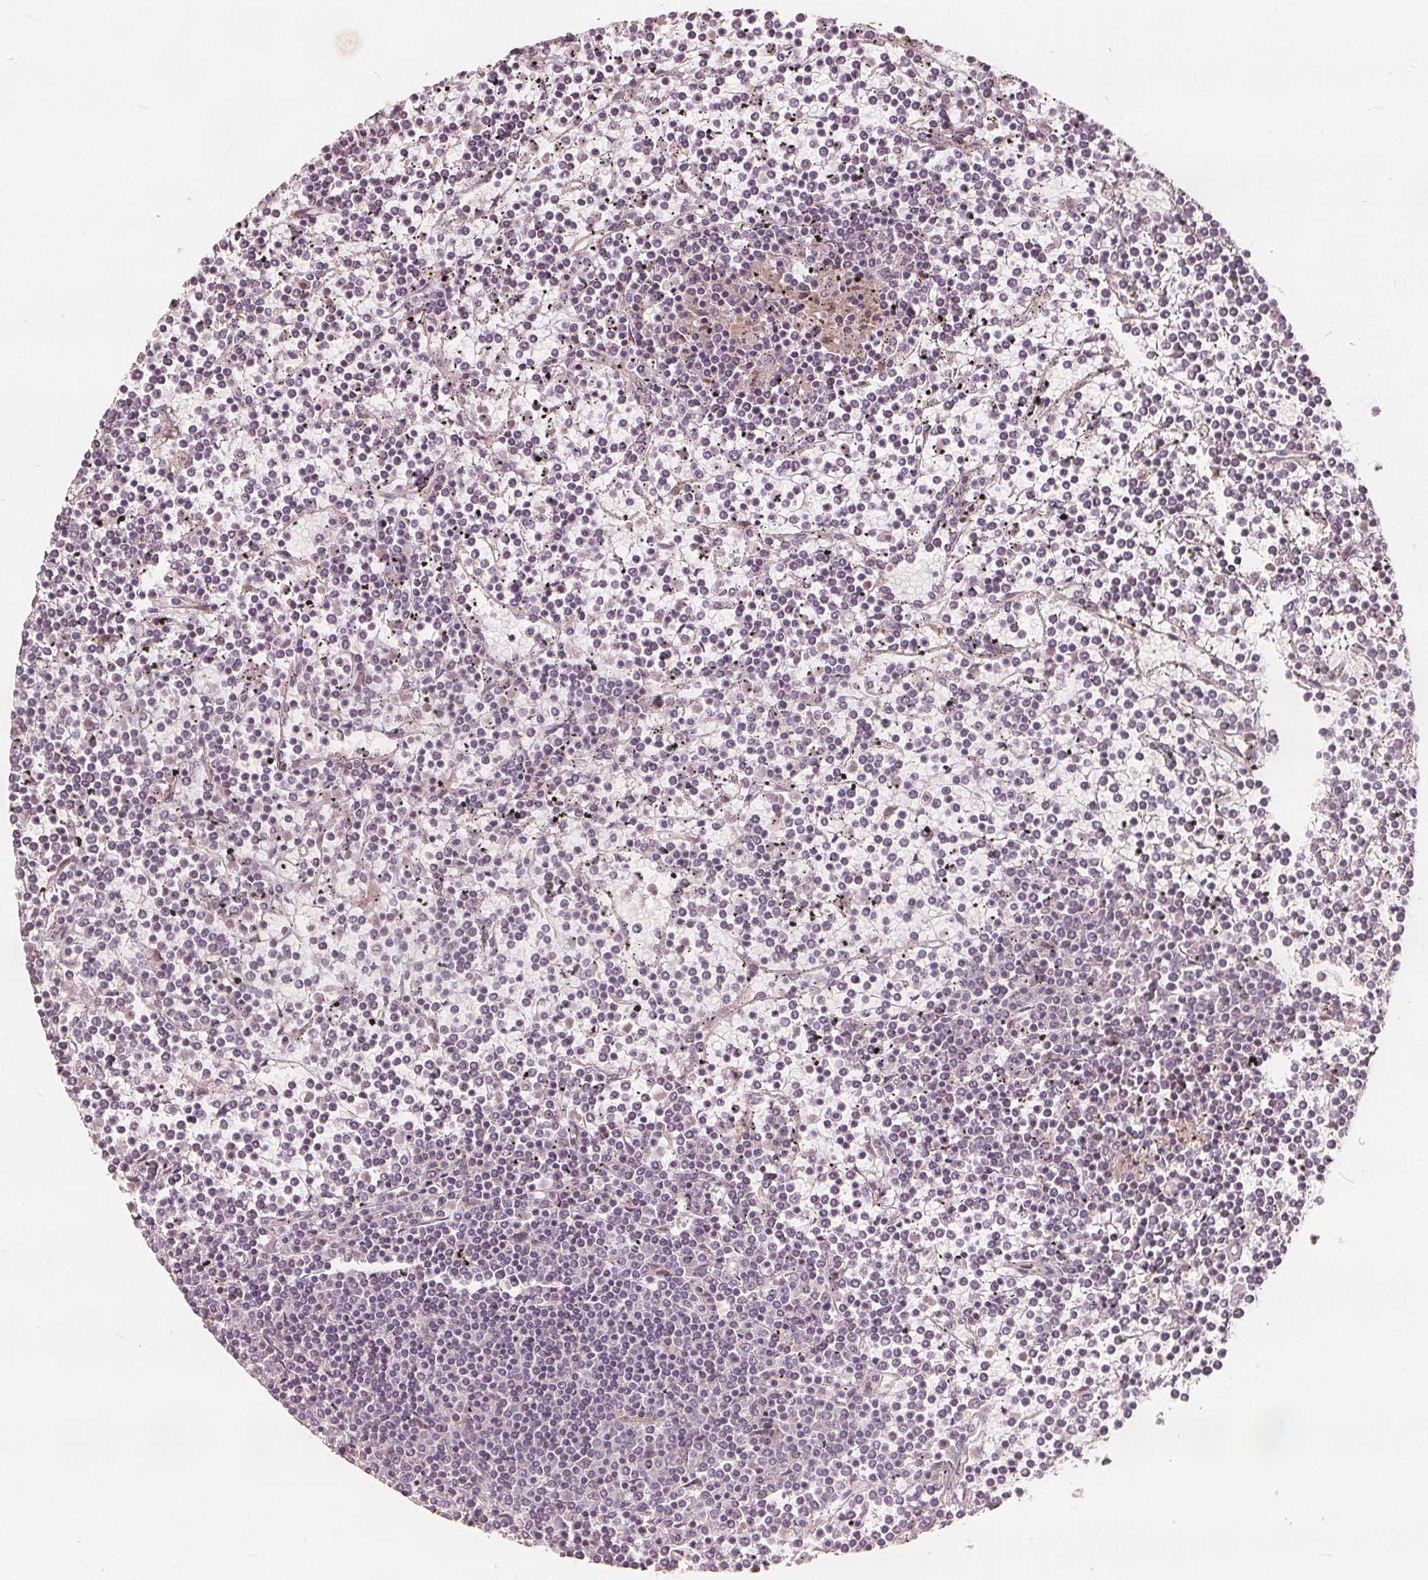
{"staining": {"intensity": "negative", "quantity": "none", "location": "none"}, "tissue": "lymphoma", "cell_type": "Tumor cells", "image_type": "cancer", "snomed": [{"axis": "morphology", "description": "Malignant lymphoma, non-Hodgkin's type, Low grade"}, {"axis": "topography", "description": "Spleen"}], "caption": "Tumor cells show no significant positivity in lymphoma. (Stains: DAB IHC with hematoxylin counter stain, Microscopy: brightfield microscopy at high magnification).", "gene": "PTPRT", "patient": {"sex": "female", "age": 19}}